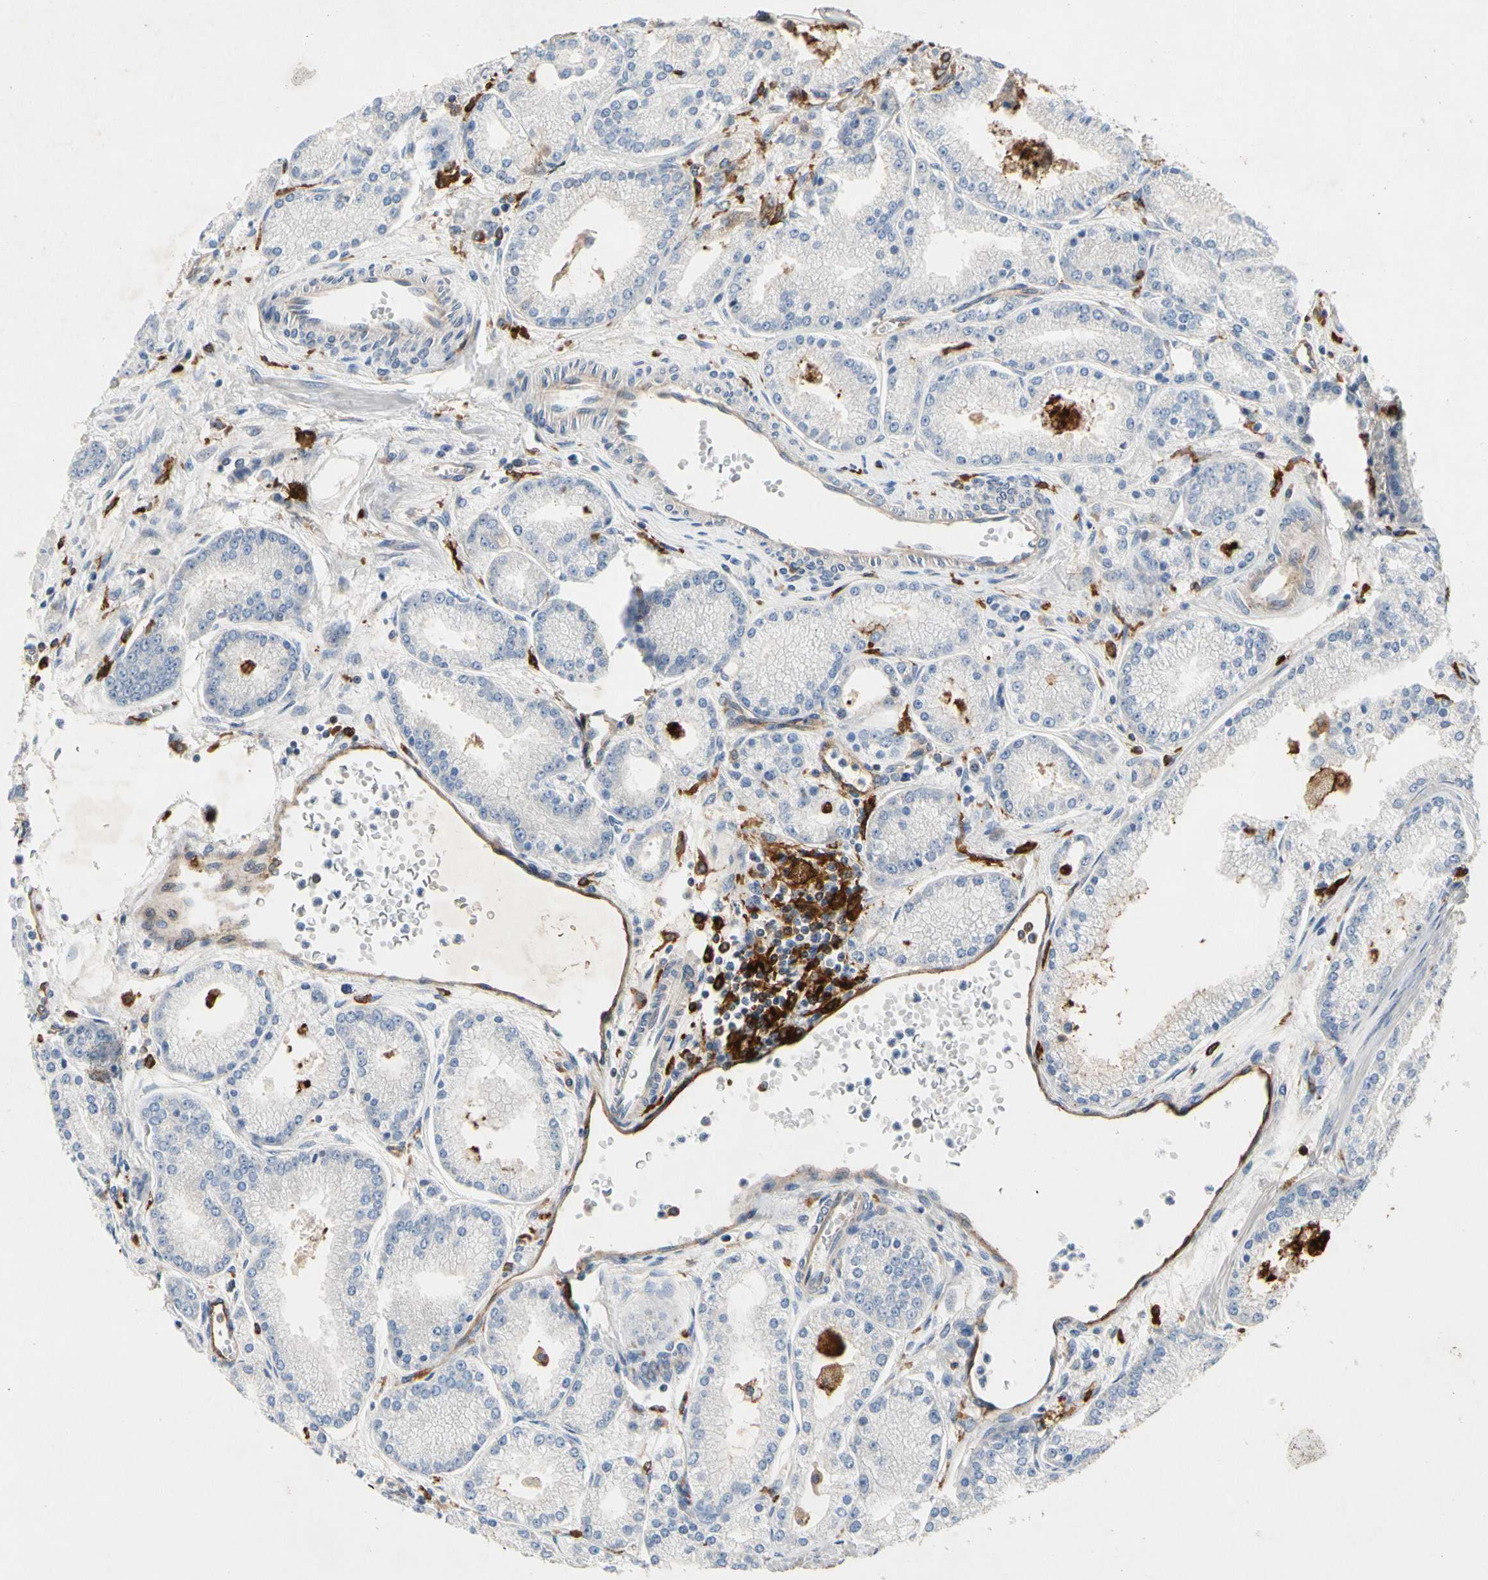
{"staining": {"intensity": "negative", "quantity": "none", "location": "none"}, "tissue": "prostate cancer", "cell_type": "Tumor cells", "image_type": "cancer", "snomed": [{"axis": "morphology", "description": "Adenocarcinoma, High grade"}, {"axis": "topography", "description": "Prostate"}], "caption": "Photomicrograph shows no protein positivity in tumor cells of high-grade adenocarcinoma (prostate) tissue. Brightfield microscopy of immunohistochemistry (IHC) stained with DAB (brown) and hematoxylin (blue), captured at high magnification.", "gene": "GAS6", "patient": {"sex": "male", "age": 61}}